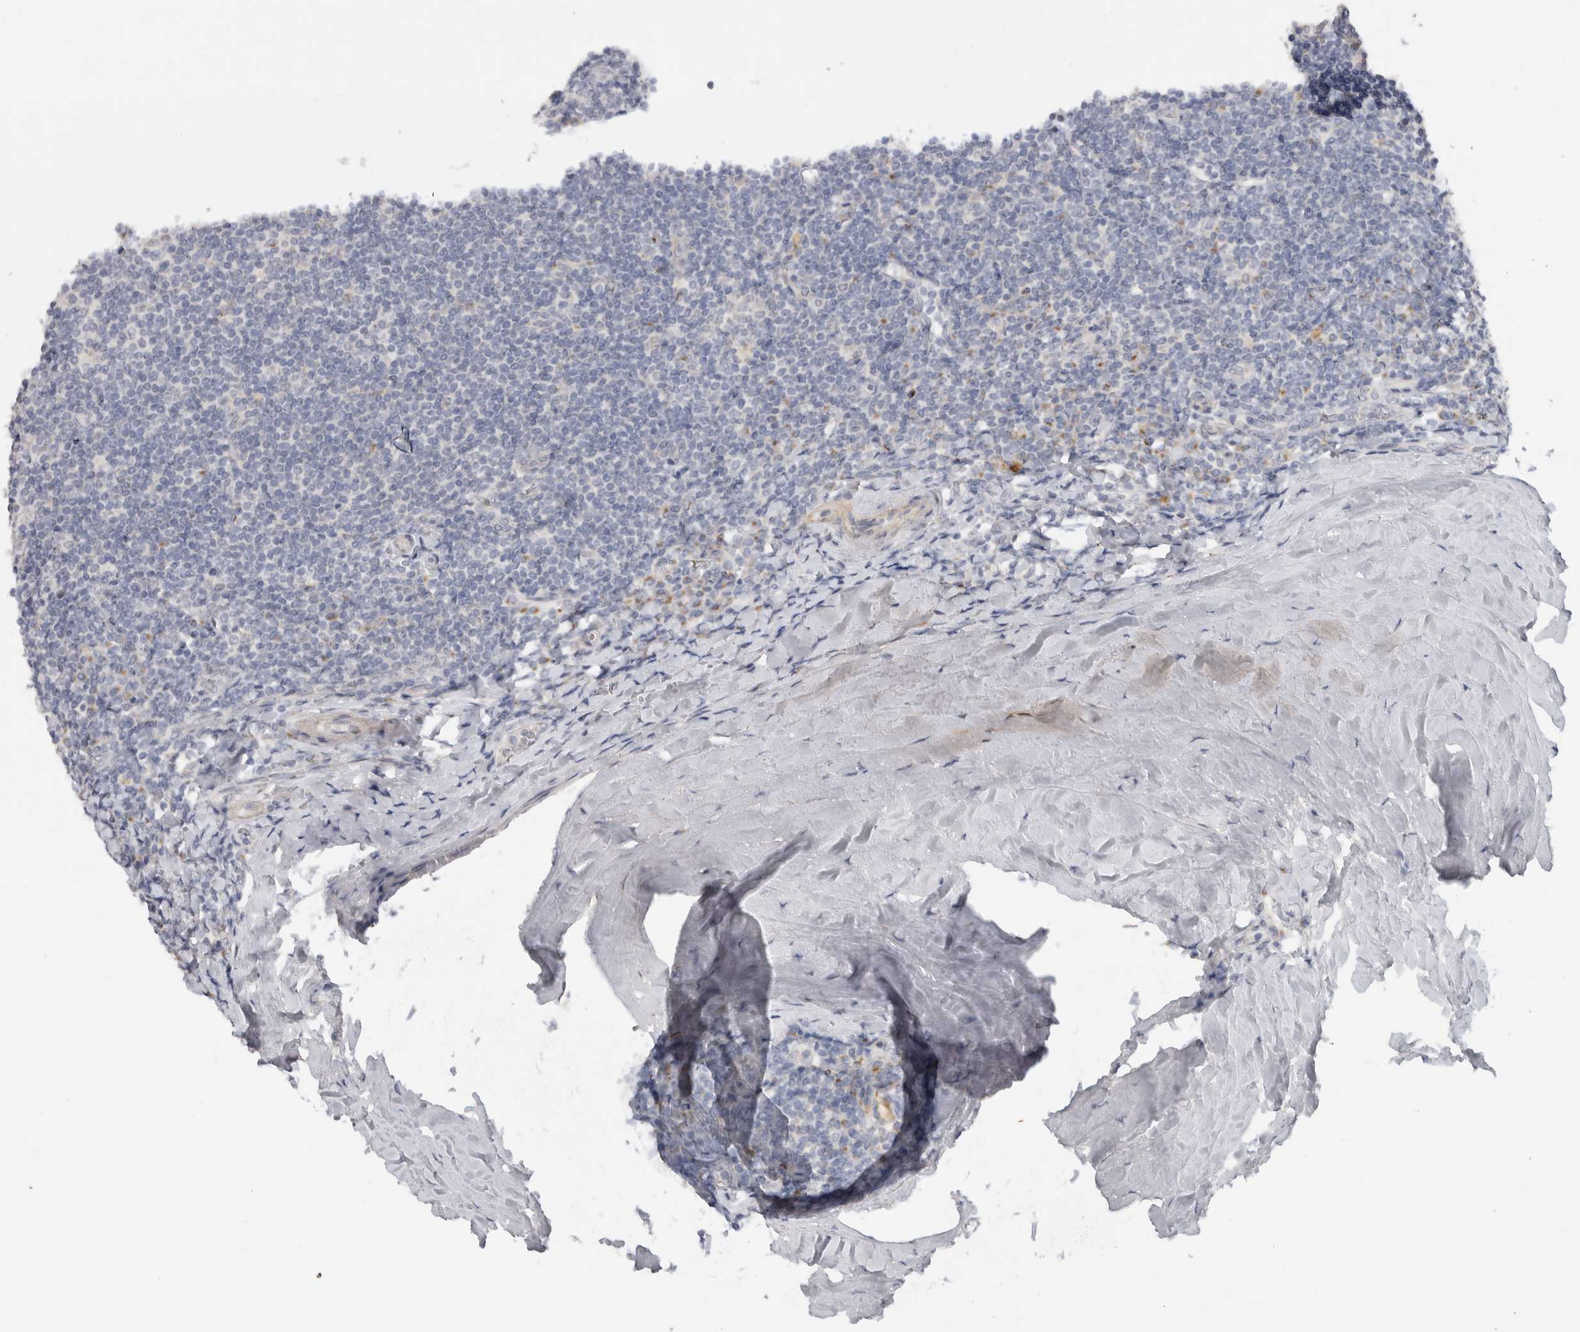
{"staining": {"intensity": "negative", "quantity": "none", "location": "none"}, "tissue": "tonsil", "cell_type": "Germinal center cells", "image_type": "normal", "snomed": [{"axis": "morphology", "description": "Normal tissue, NOS"}, {"axis": "topography", "description": "Tonsil"}], "caption": "A photomicrograph of tonsil stained for a protein reveals no brown staining in germinal center cells.", "gene": "MGAT1", "patient": {"sex": "male", "age": 37}}